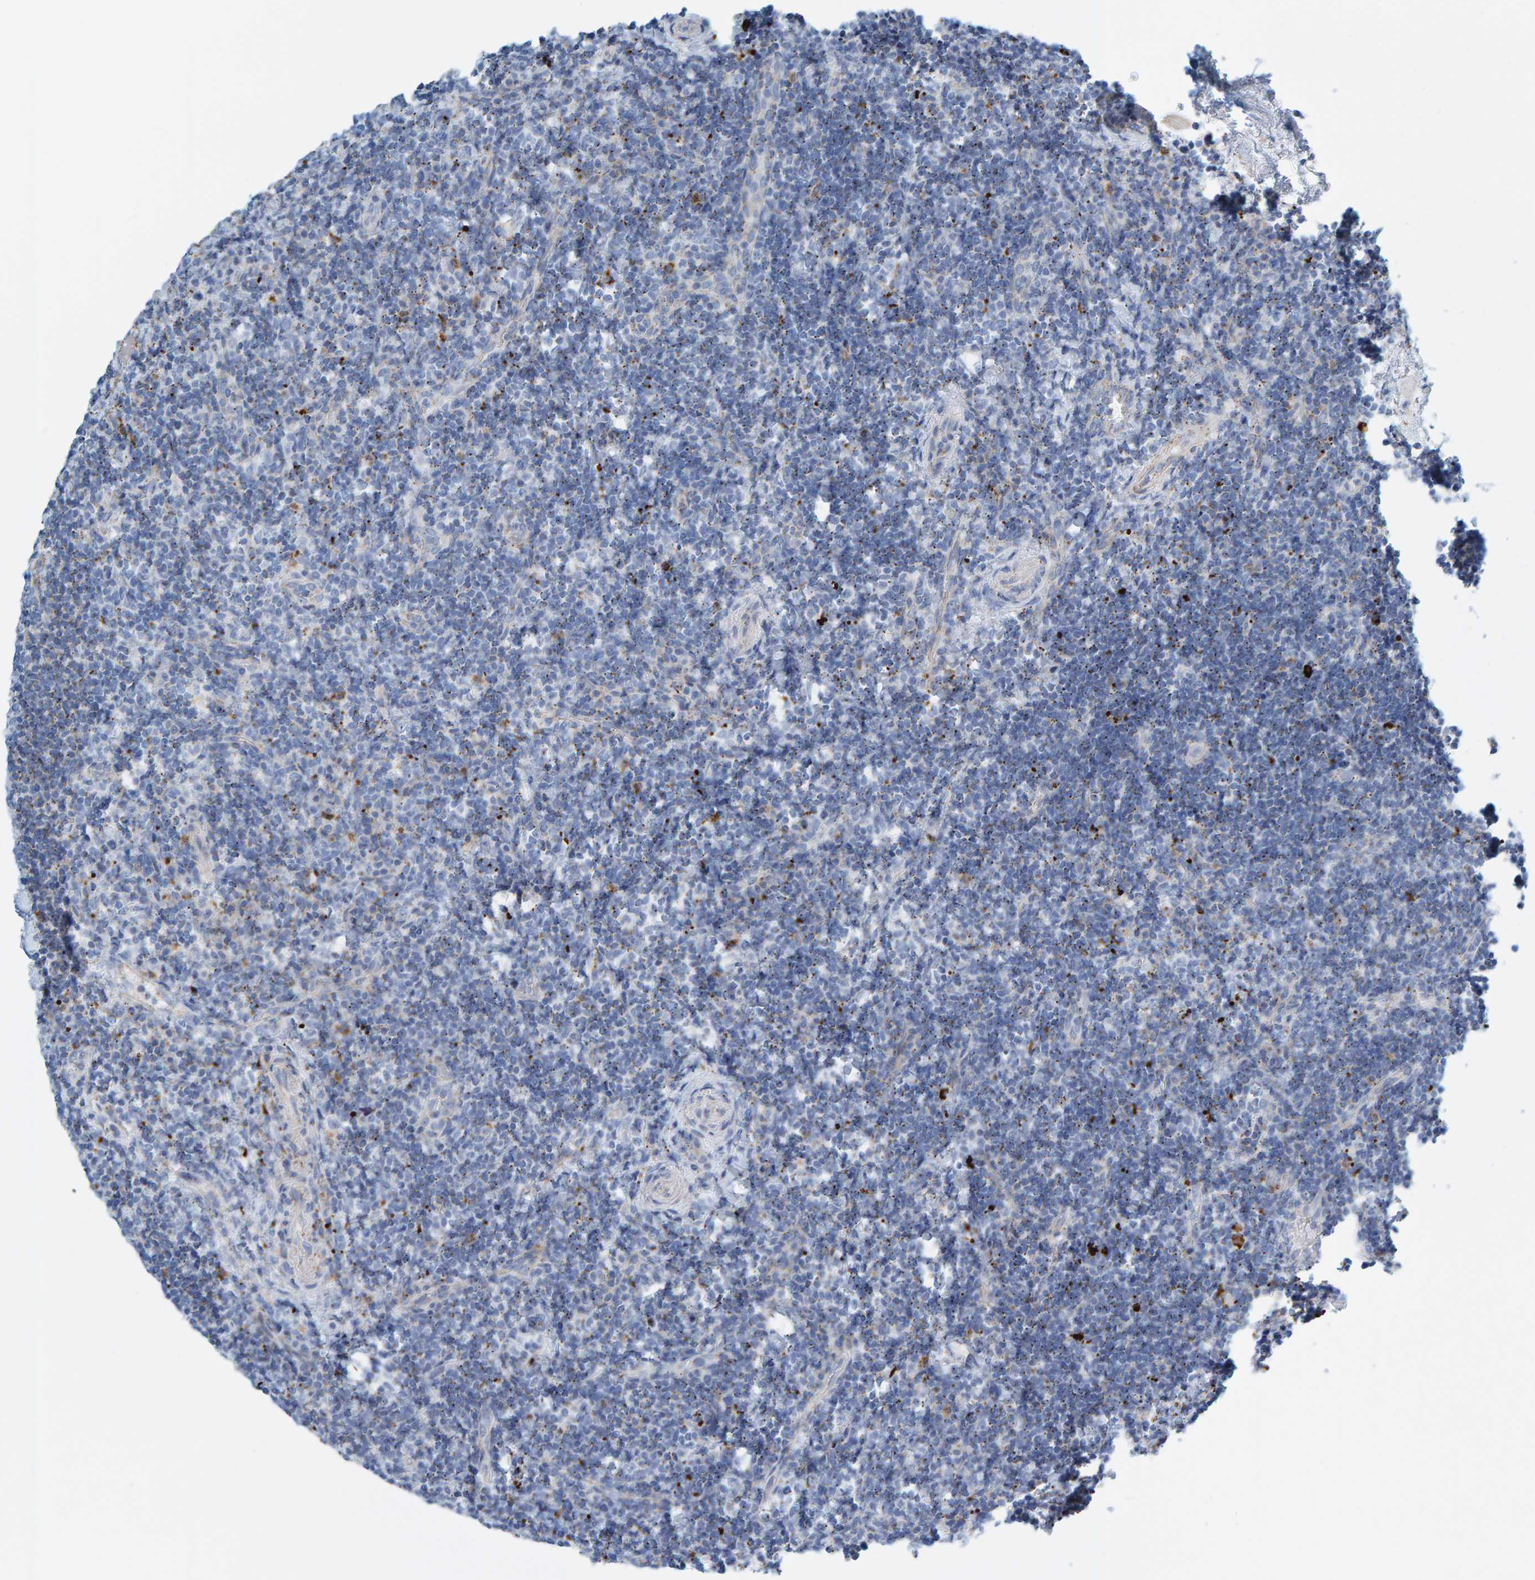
{"staining": {"intensity": "moderate", "quantity": "<25%", "location": "cytoplasmic/membranous"}, "tissue": "lymphoma", "cell_type": "Tumor cells", "image_type": "cancer", "snomed": [{"axis": "morphology", "description": "Malignant lymphoma, non-Hodgkin's type, High grade"}, {"axis": "topography", "description": "Tonsil"}], "caption": "The micrograph reveals staining of high-grade malignant lymphoma, non-Hodgkin's type, revealing moderate cytoplasmic/membranous protein expression (brown color) within tumor cells. (DAB = brown stain, brightfield microscopy at high magnification).", "gene": "BIN3", "patient": {"sex": "female", "age": 36}}